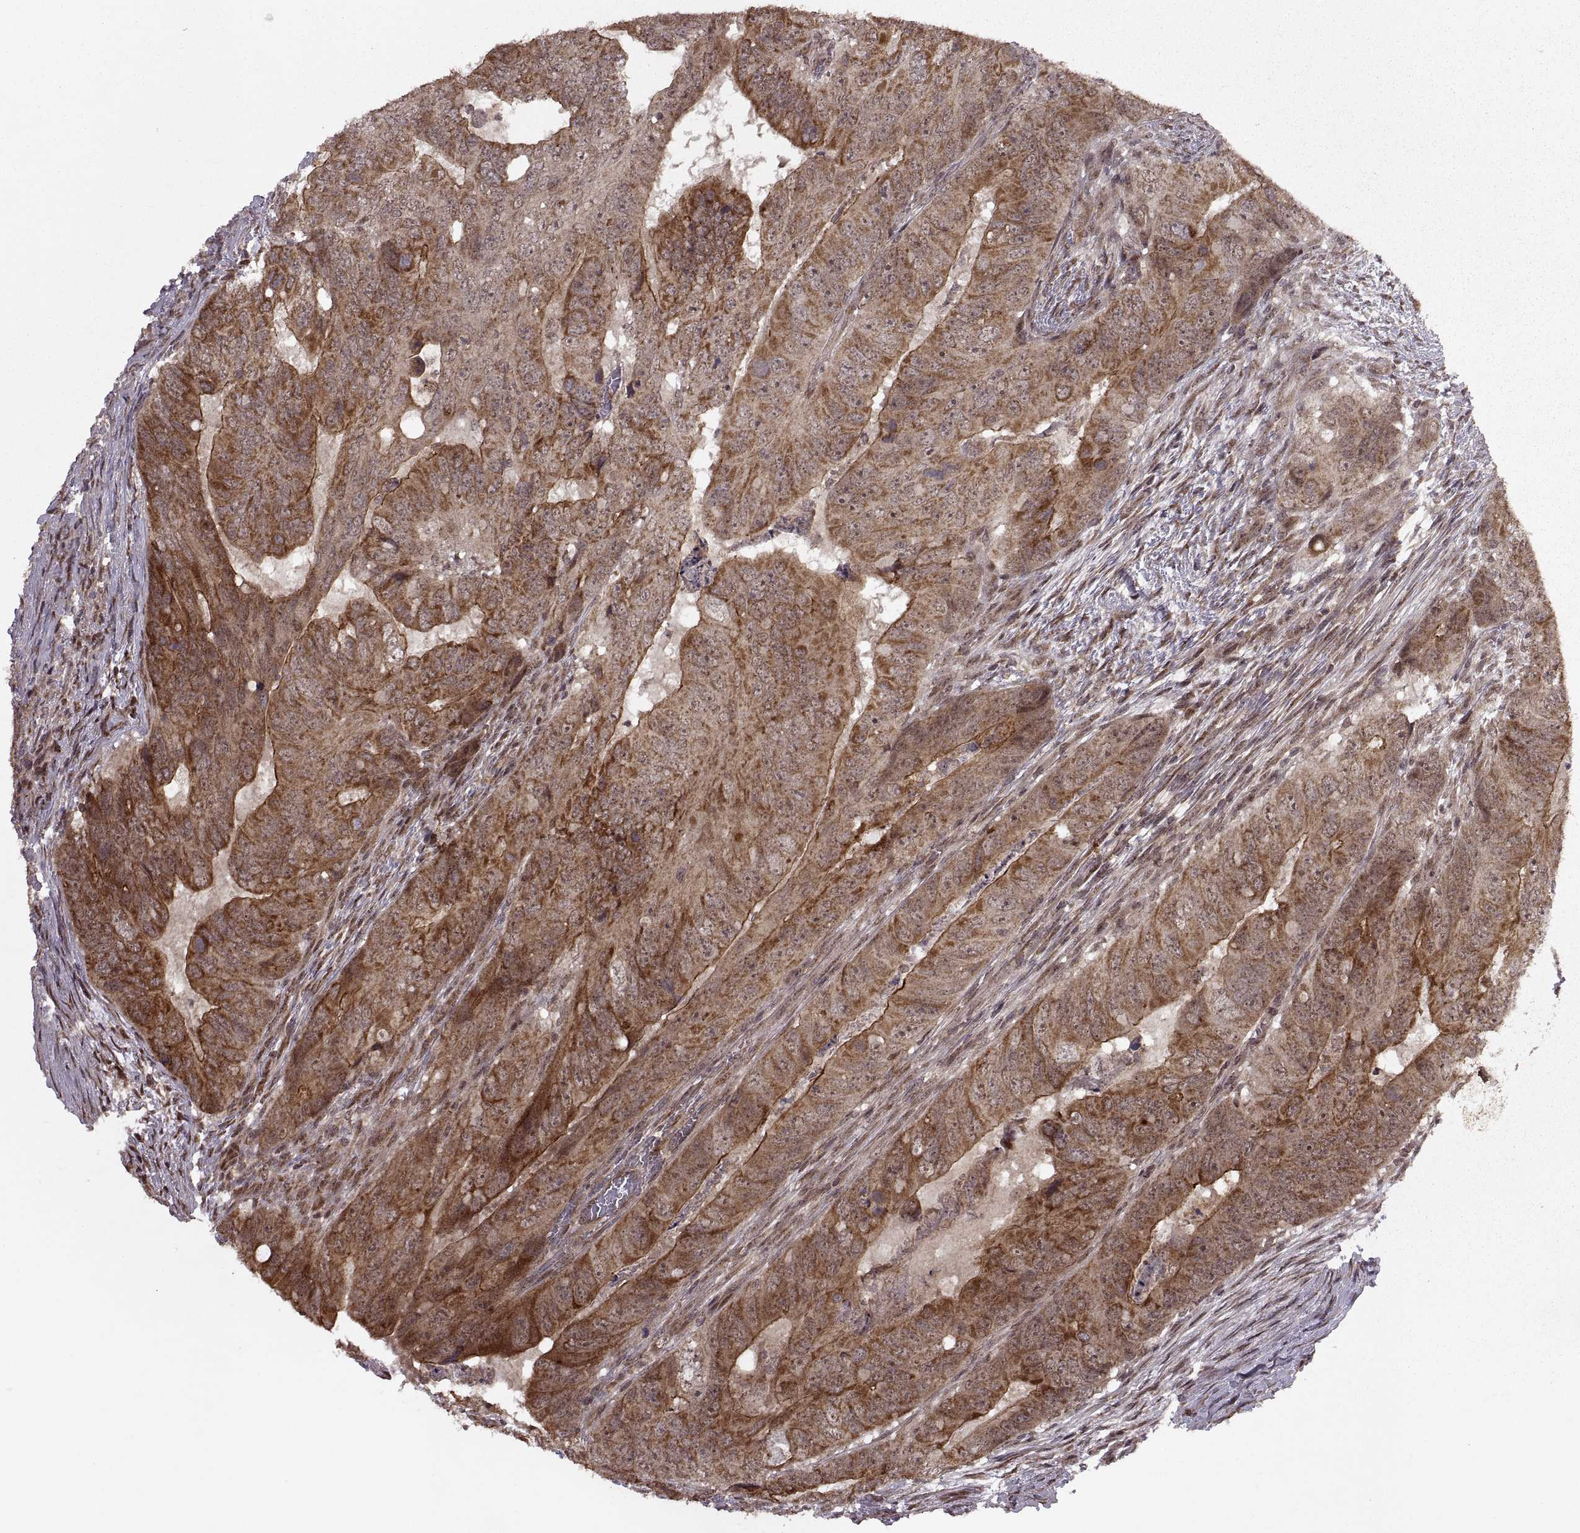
{"staining": {"intensity": "moderate", "quantity": ">75%", "location": "cytoplasmic/membranous"}, "tissue": "colorectal cancer", "cell_type": "Tumor cells", "image_type": "cancer", "snomed": [{"axis": "morphology", "description": "Adenocarcinoma, NOS"}, {"axis": "topography", "description": "Colon"}], "caption": "Moderate cytoplasmic/membranous protein positivity is identified in about >75% of tumor cells in colorectal adenocarcinoma.", "gene": "PTOV1", "patient": {"sex": "male", "age": 79}}